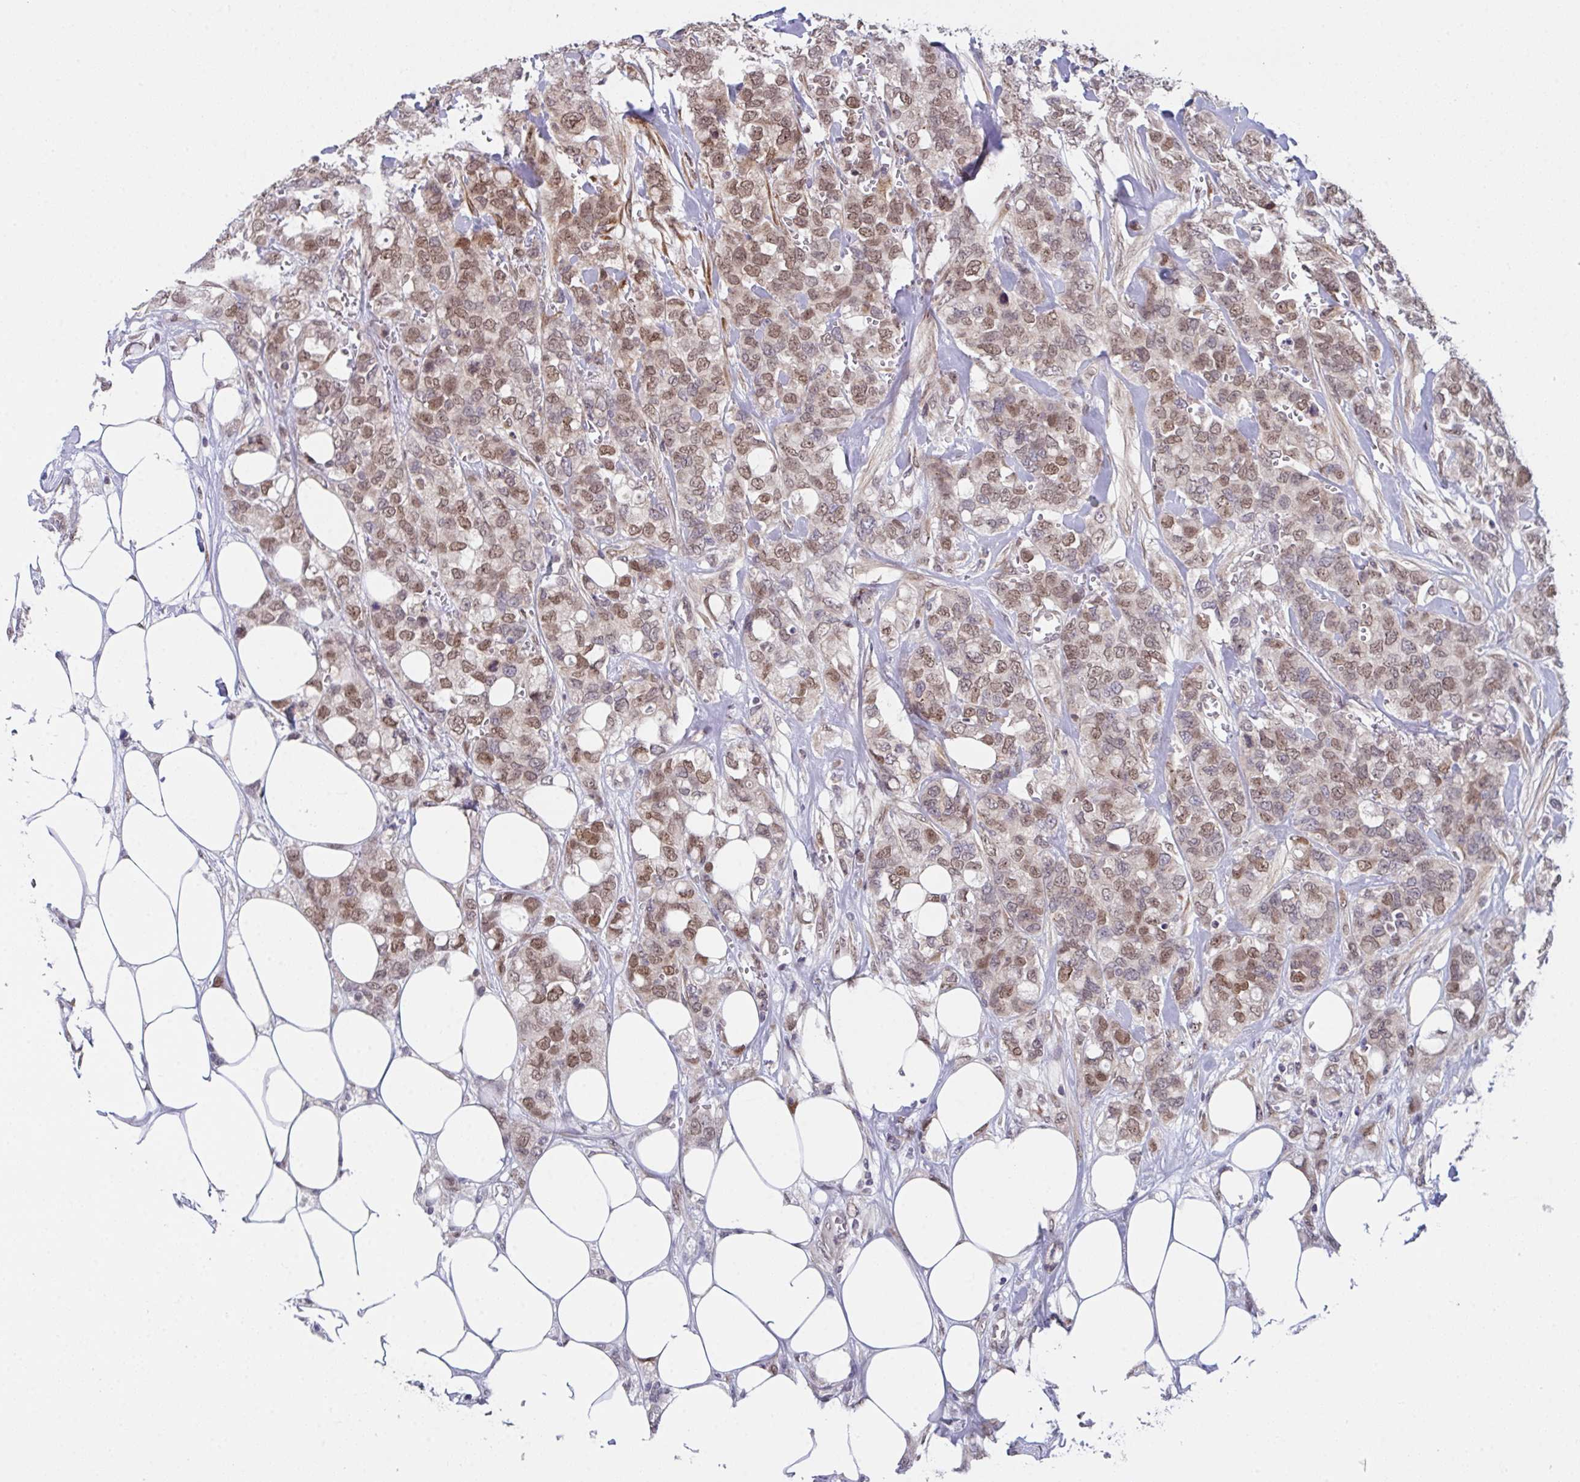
{"staining": {"intensity": "moderate", "quantity": ">75%", "location": "nuclear"}, "tissue": "breast cancer", "cell_type": "Tumor cells", "image_type": "cancer", "snomed": [{"axis": "morphology", "description": "Lobular carcinoma"}, {"axis": "topography", "description": "Breast"}], "caption": "Breast cancer stained with DAB (3,3'-diaminobenzidine) immunohistochemistry (IHC) demonstrates medium levels of moderate nuclear staining in about >75% of tumor cells.", "gene": "RBM18", "patient": {"sex": "female", "age": 91}}